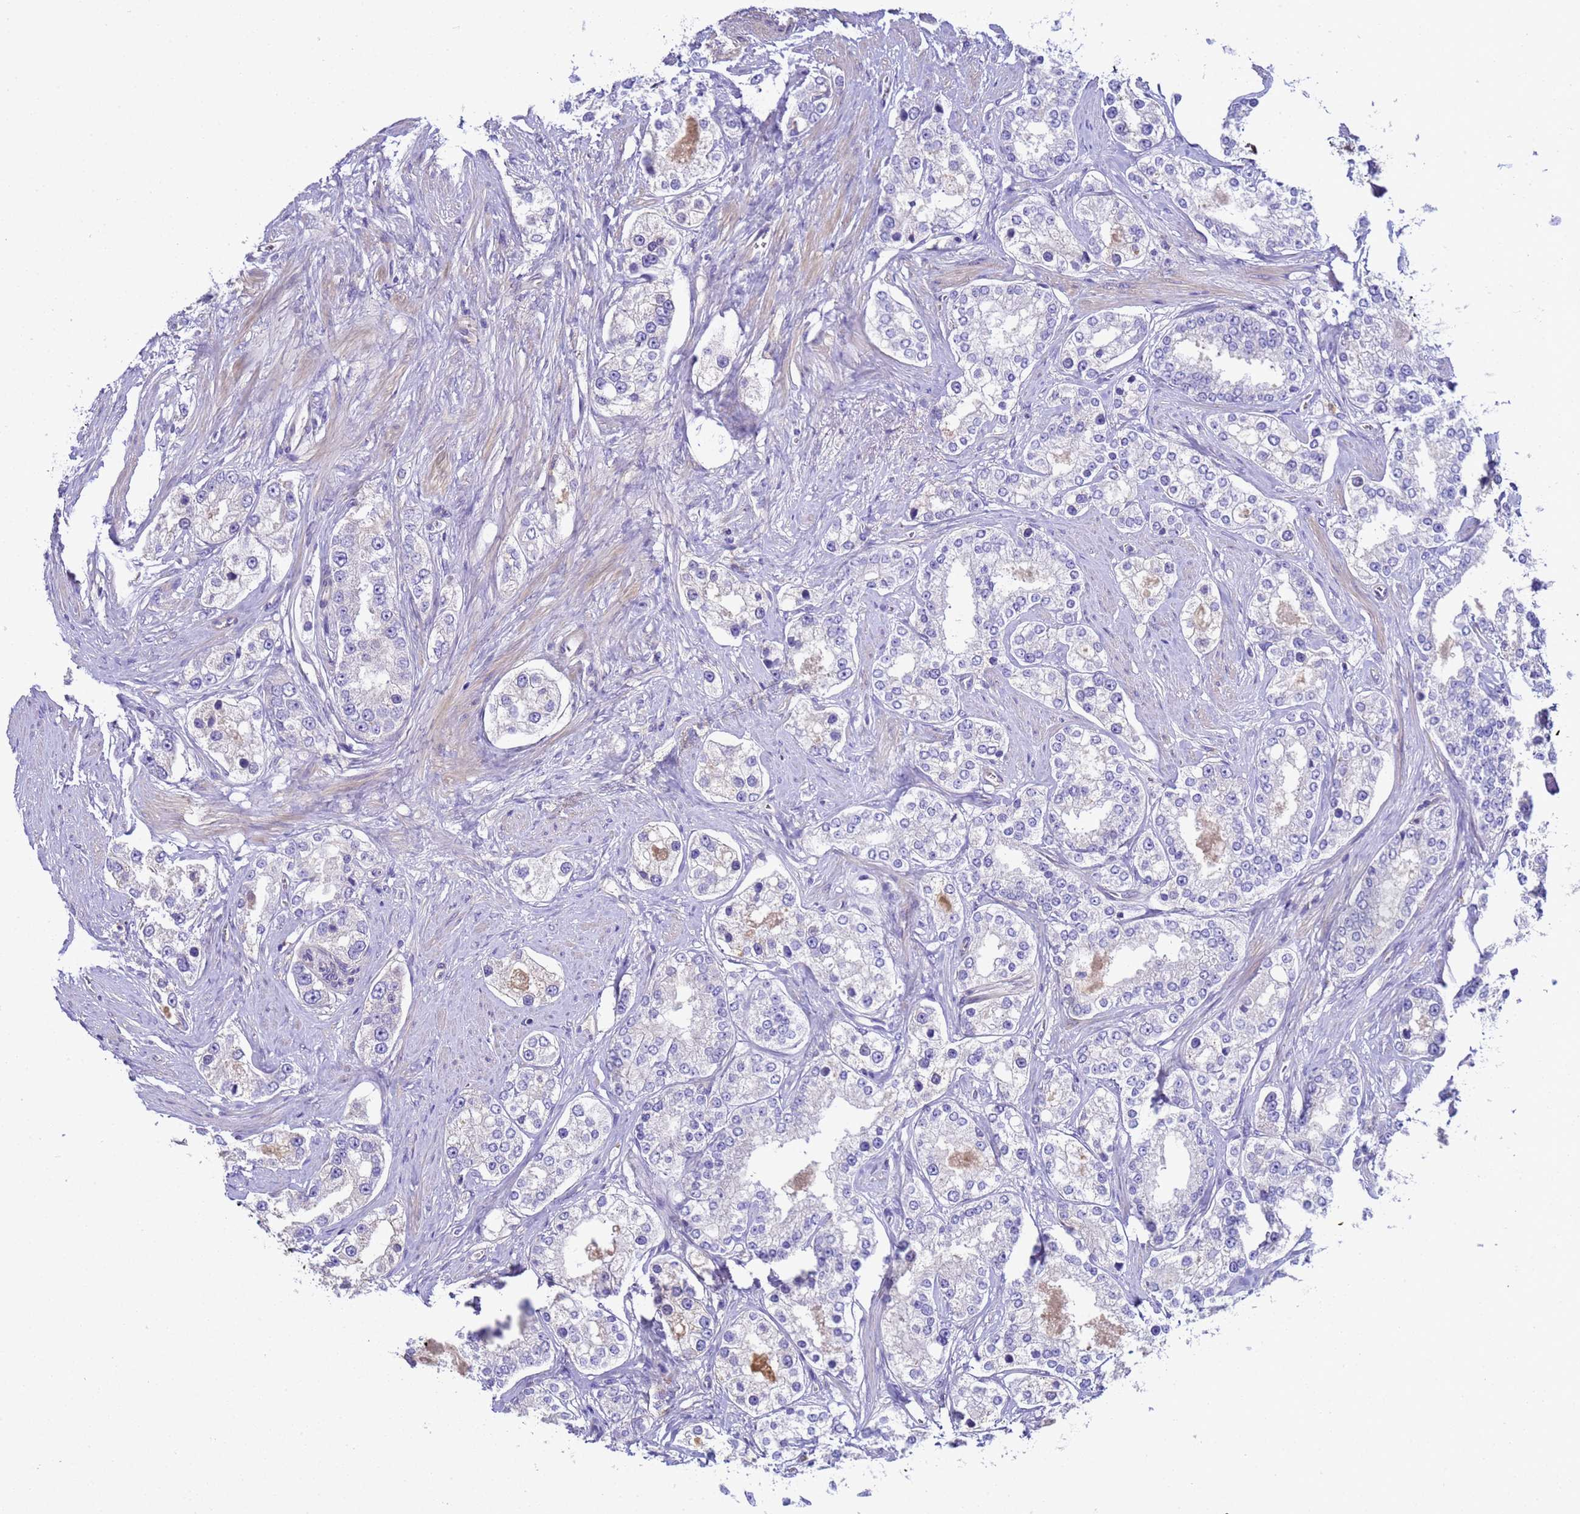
{"staining": {"intensity": "negative", "quantity": "none", "location": "none"}, "tissue": "prostate cancer", "cell_type": "Tumor cells", "image_type": "cancer", "snomed": [{"axis": "morphology", "description": "Normal tissue, NOS"}, {"axis": "morphology", "description": "Adenocarcinoma, High grade"}, {"axis": "topography", "description": "Prostate"}], "caption": "The immunohistochemistry image has no significant staining in tumor cells of prostate cancer tissue.", "gene": "TBCD", "patient": {"sex": "male", "age": 83}}